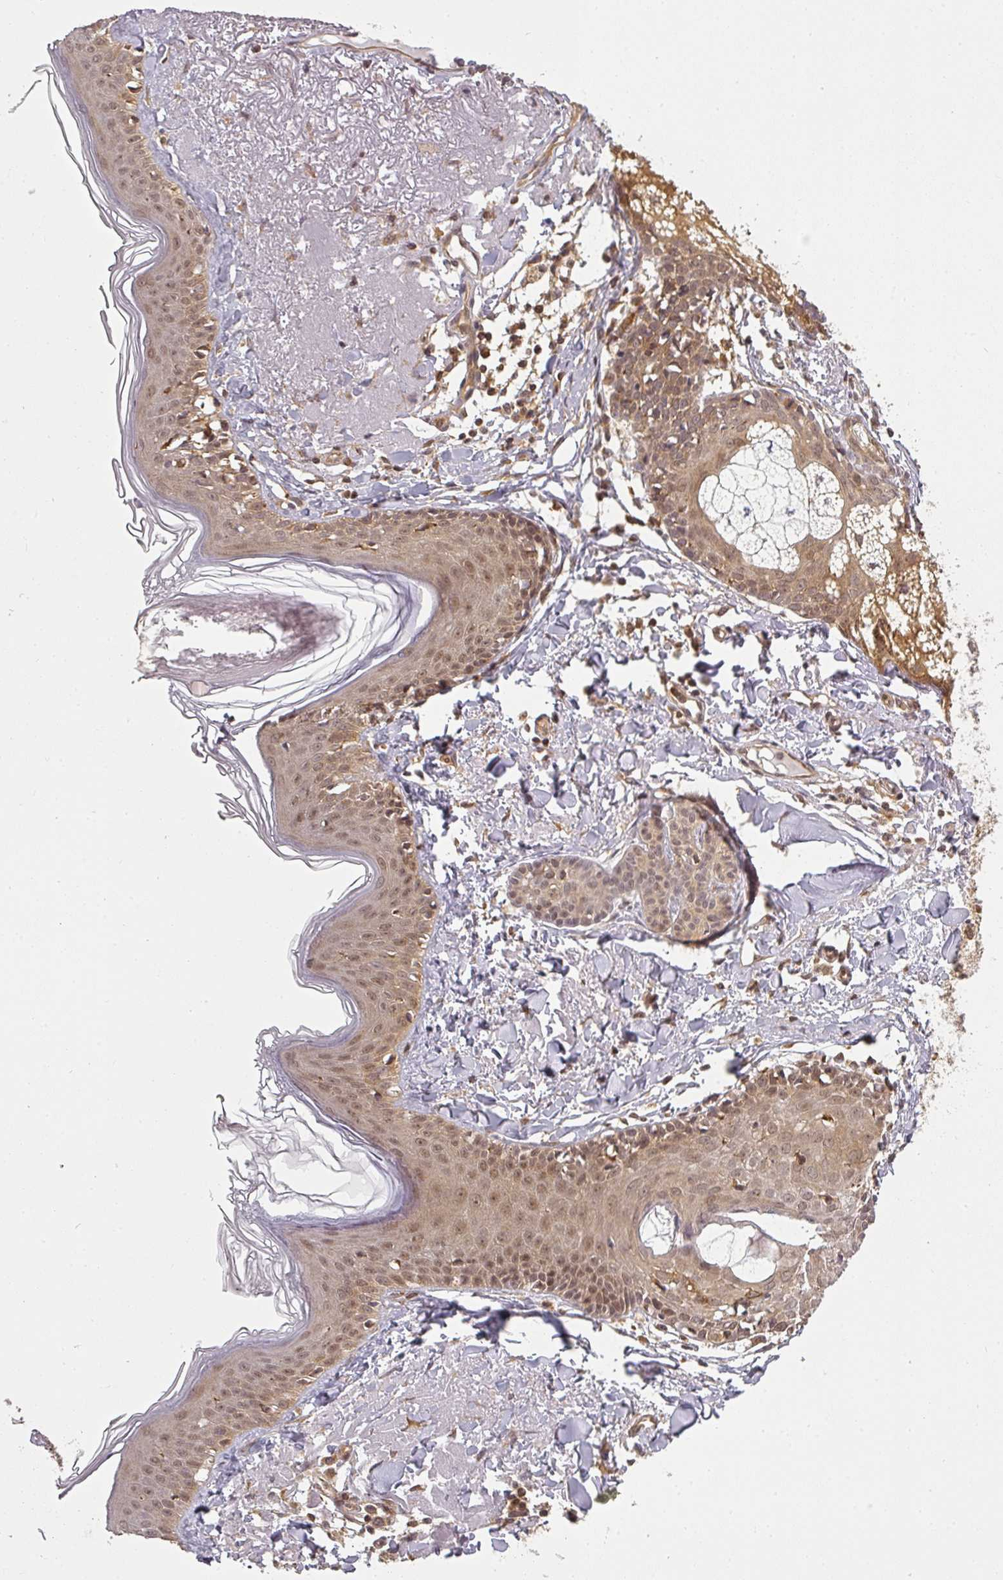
{"staining": {"intensity": "moderate", "quantity": ">75%", "location": "cytoplasmic/membranous"}, "tissue": "skin", "cell_type": "Fibroblasts", "image_type": "normal", "snomed": [{"axis": "morphology", "description": "Normal tissue, NOS"}, {"axis": "morphology", "description": "Malignant melanoma, NOS"}, {"axis": "topography", "description": "Skin"}], "caption": "A micrograph of skin stained for a protein demonstrates moderate cytoplasmic/membranous brown staining in fibroblasts. (DAB (3,3'-diaminobenzidine) IHC, brown staining for protein, blue staining for nuclei).", "gene": "PPP6R3", "patient": {"sex": "male", "age": 80}}